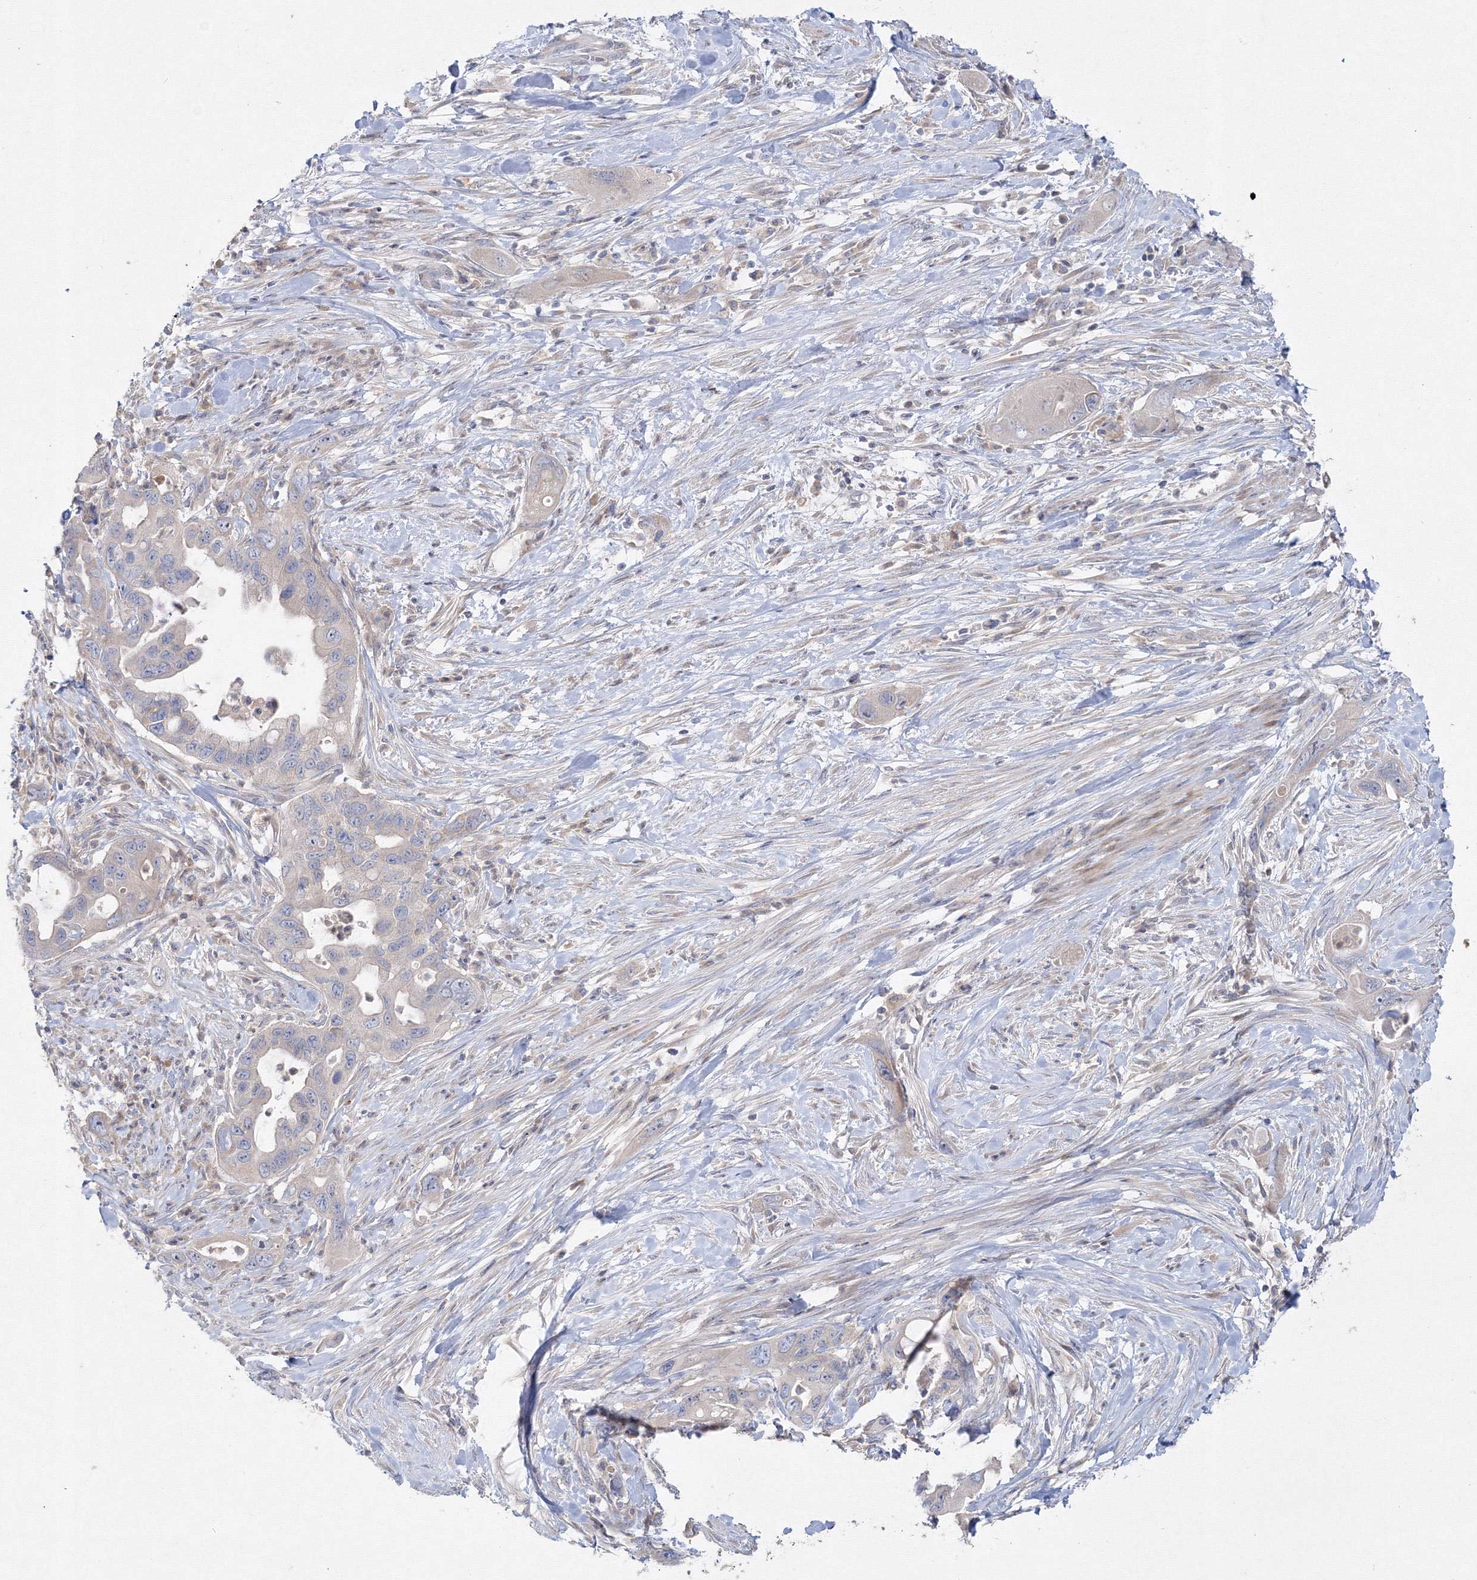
{"staining": {"intensity": "weak", "quantity": "<25%", "location": "cytoplasmic/membranous"}, "tissue": "pancreatic cancer", "cell_type": "Tumor cells", "image_type": "cancer", "snomed": [{"axis": "morphology", "description": "Adenocarcinoma, NOS"}, {"axis": "topography", "description": "Pancreas"}], "caption": "There is no significant expression in tumor cells of pancreatic adenocarcinoma.", "gene": "FBXL8", "patient": {"sex": "female", "age": 71}}